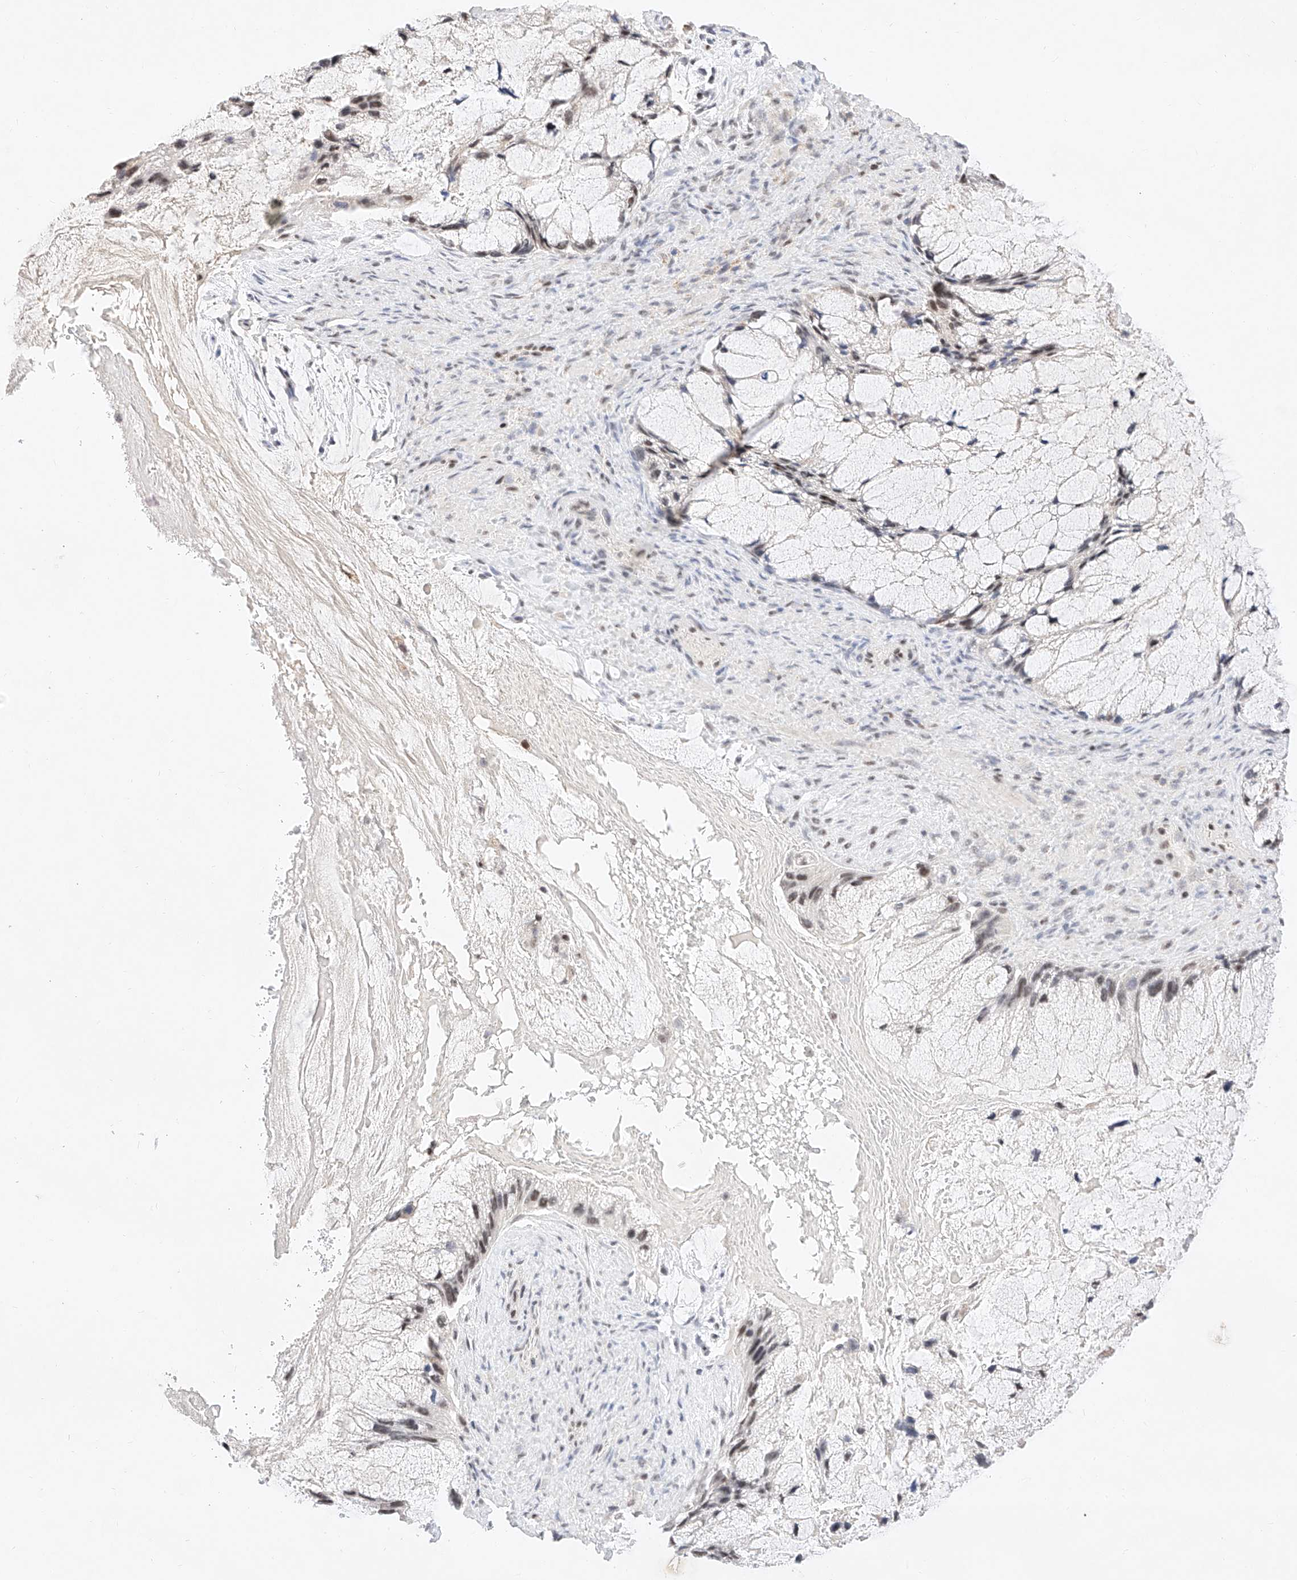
{"staining": {"intensity": "weak", "quantity": "25%-75%", "location": "nuclear"}, "tissue": "ovarian cancer", "cell_type": "Tumor cells", "image_type": "cancer", "snomed": [{"axis": "morphology", "description": "Cystadenocarcinoma, mucinous, NOS"}, {"axis": "topography", "description": "Ovary"}], "caption": "The micrograph reveals staining of mucinous cystadenocarcinoma (ovarian), revealing weak nuclear protein expression (brown color) within tumor cells. (DAB IHC with brightfield microscopy, high magnification).", "gene": "NRF1", "patient": {"sex": "female", "age": 37}}